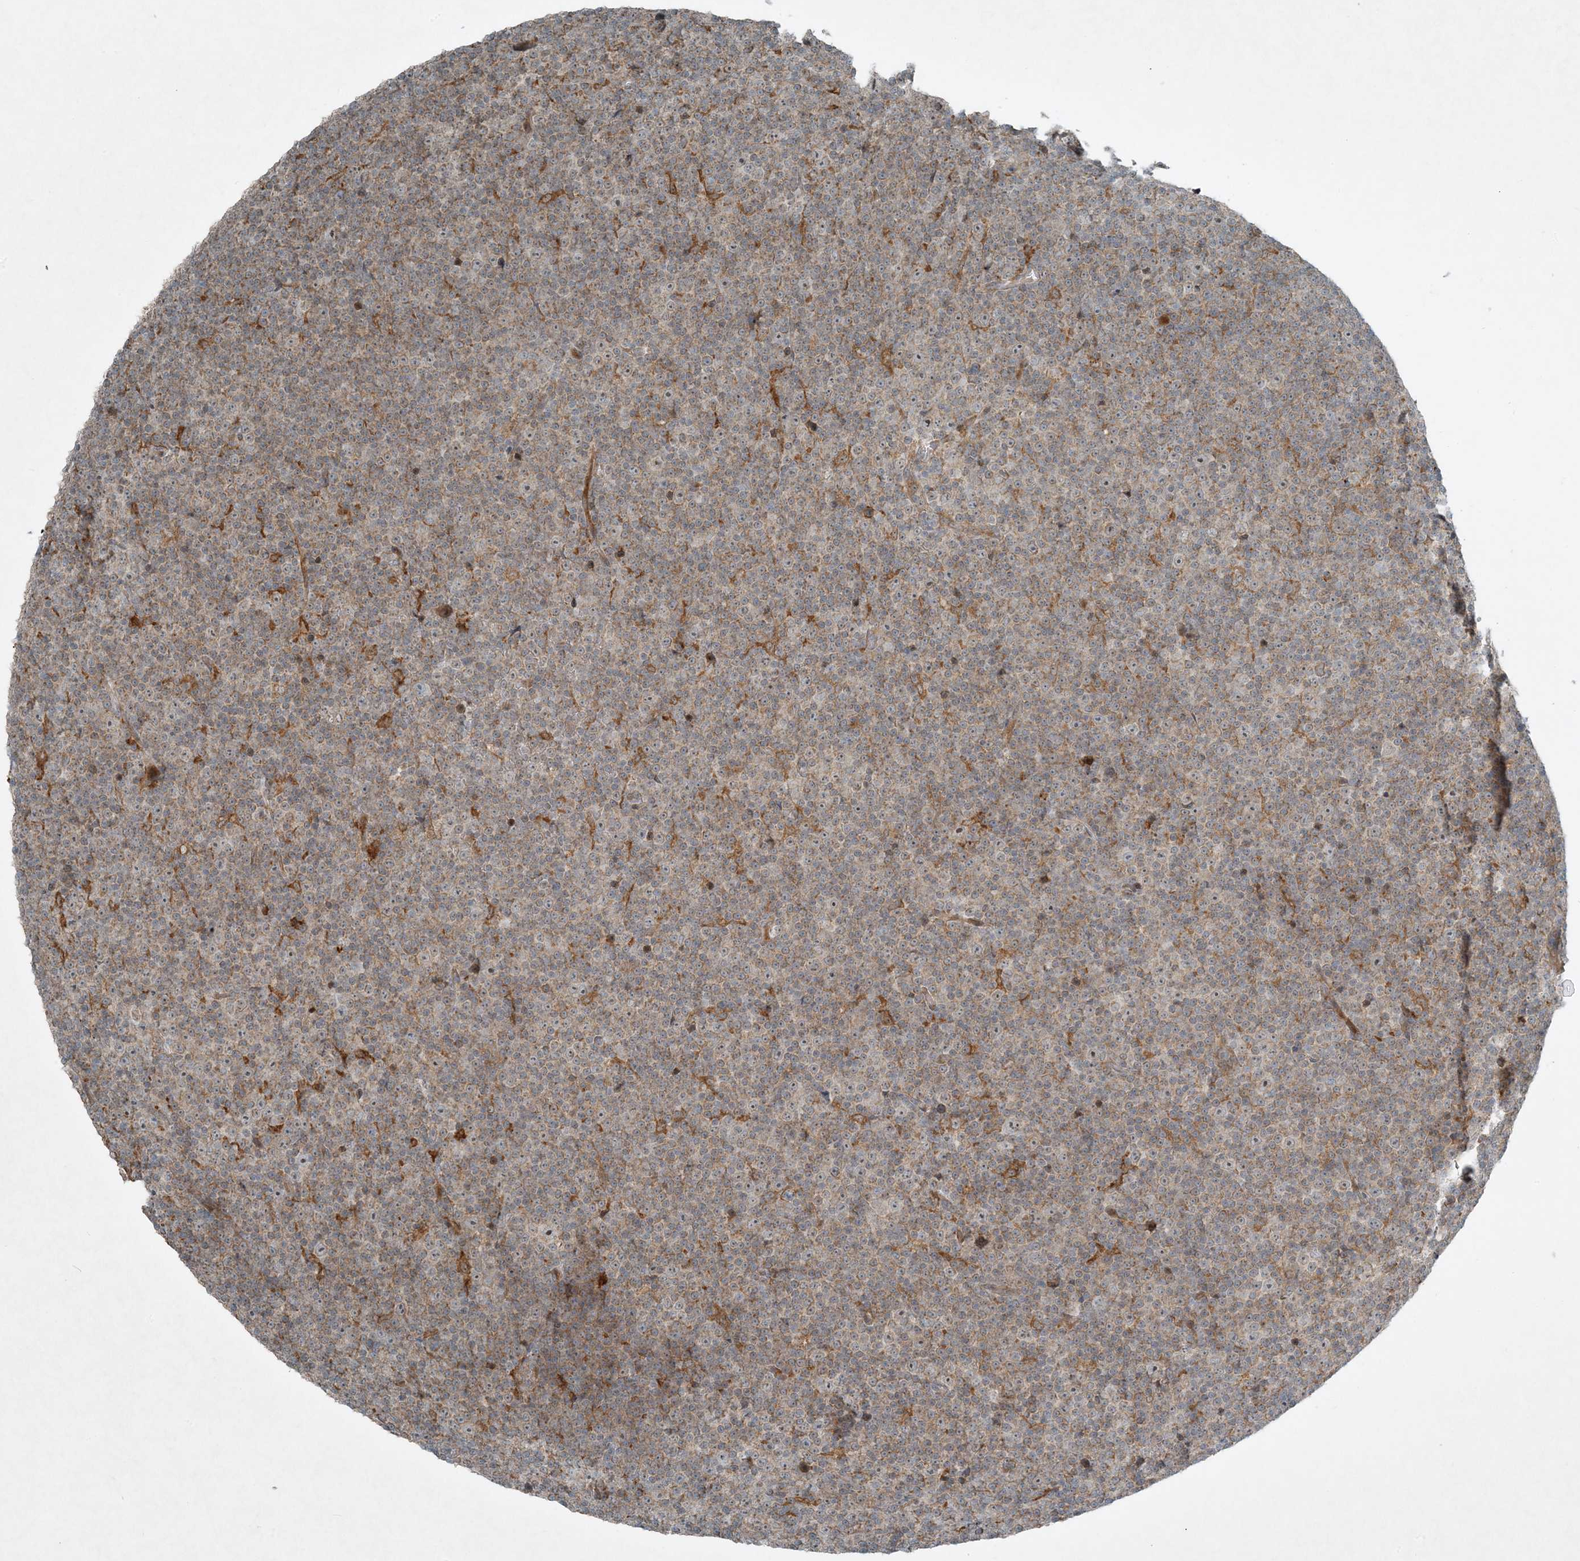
{"staining": {"intensity": "weak", "quantity": "25%-75%", "location": "cytoplasmic/membranous,nuclear"}, "tissue": "lymphoma", "cell_type": "Tumor cells", "image_type": "cancer", "snomed": [{"axis": "morphology", "description": "Malignant lymphoma, non-Hodgkin's type, Low grade"}, {"axis": "topography", "description": "Lymph node"}], "caption": "The micrograph displays immunohistochemical staining of malignant lymphoma, non-Hodgkin's type (low-grade). There is weak cytoplasmic/membranous and nuclear positivity is identified in approximately 25%-75% of tumor cells. The staining was performed using DAB (3,3'-diaminobenzidine) to visualize the protein expression in brown, while the nuclei were stained in blue with hematoxylin (Magnification: 20x).", "gene": "MITD1", "patient": {"sex": "female", "age": 67}}